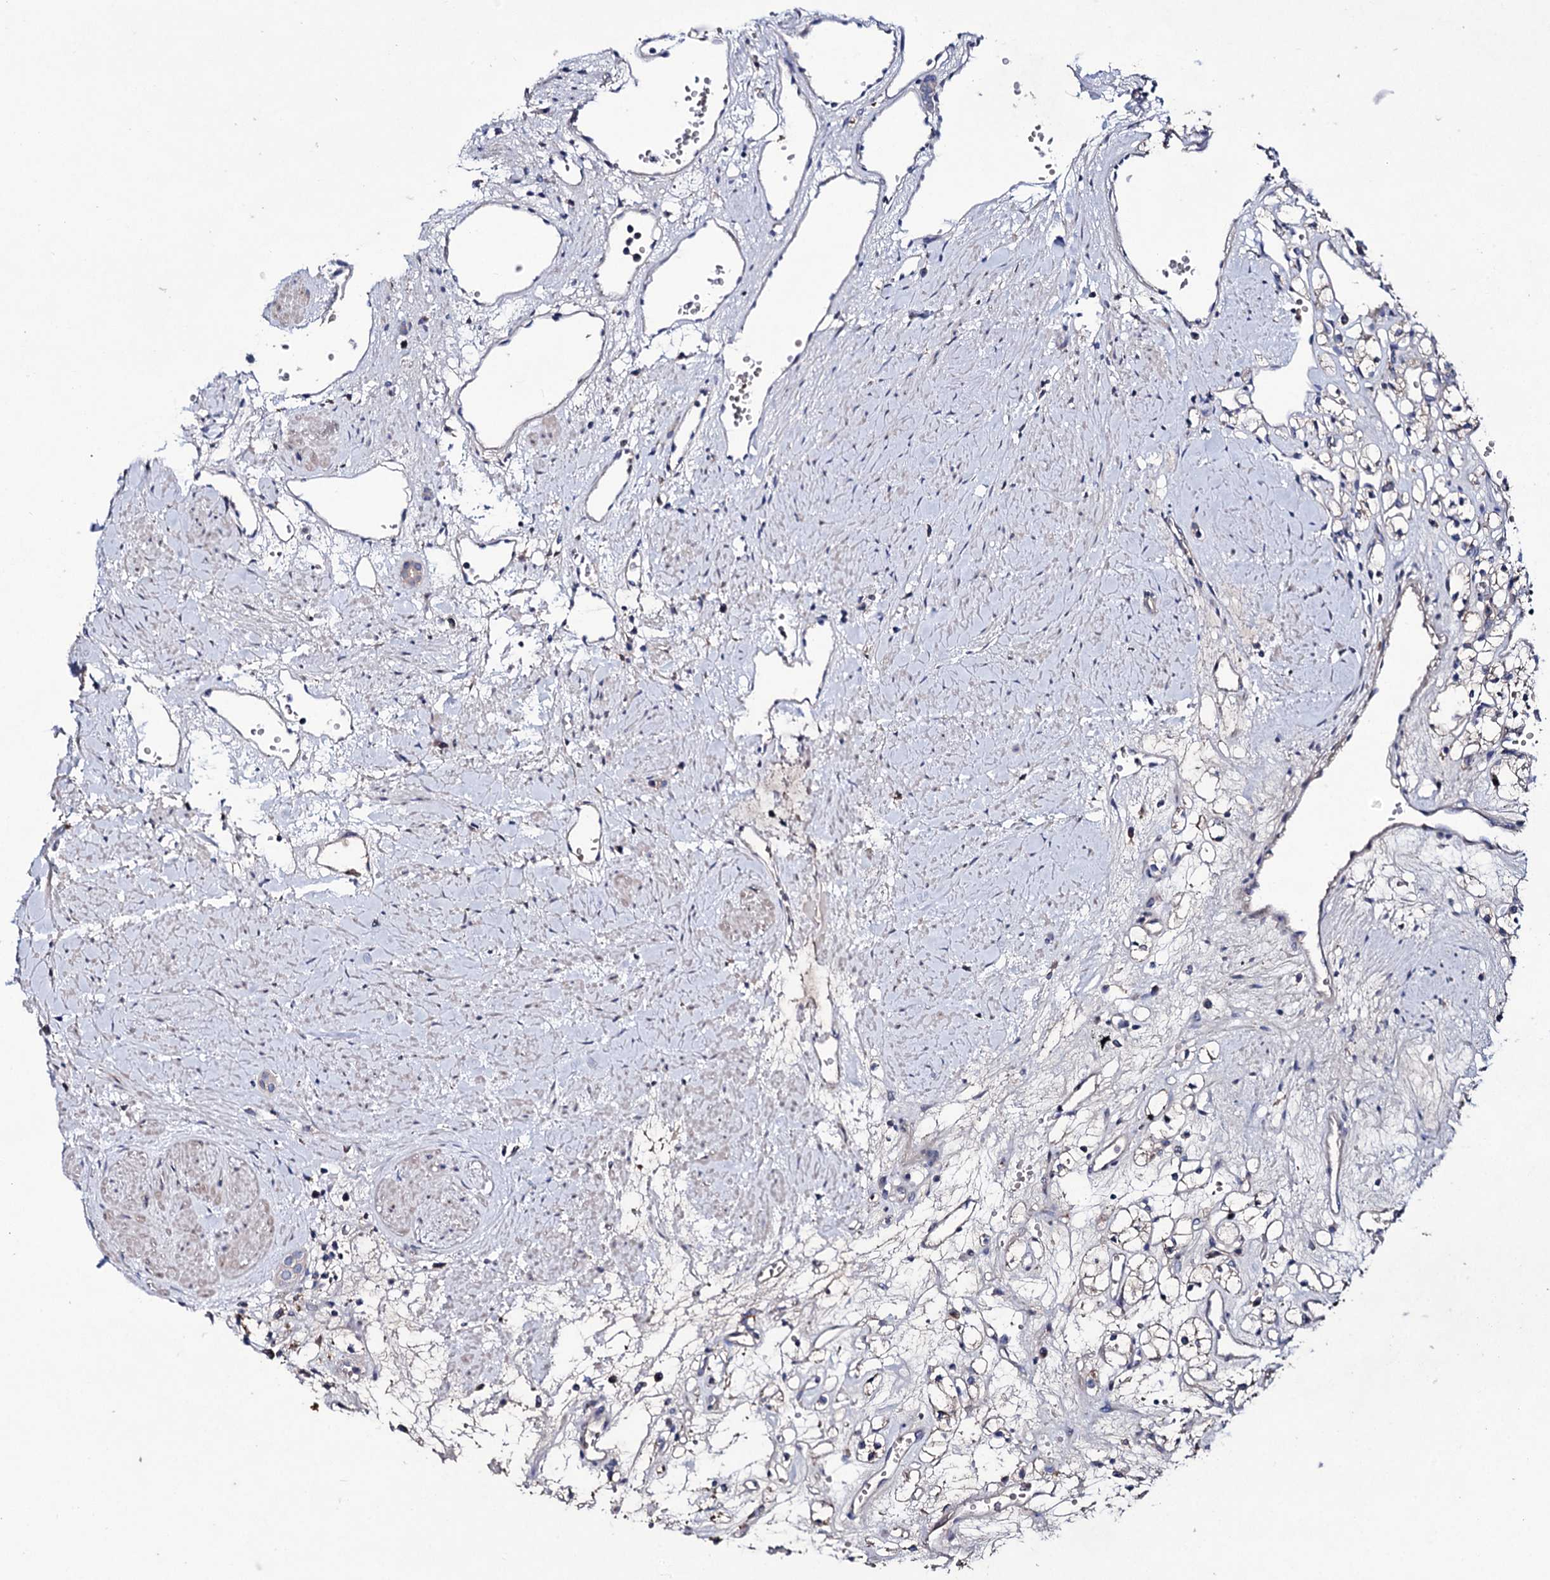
{"staining": {"intensity": "negative", "quantity": "none", "location": "none"}, "tissue": "renal cancer", "cell_type": "Tumor cells", "image_type": "cancer", "snomed": [{"axis": "morphology", "description": "Adenocarcinoma, NOS"}, {"axis": "topography", "description": "Kidney"}], "caption": "A high-resolution histopathology image shows immunohistochemistry (IHC) staining of renal cancer, which shows no significant expression in tumor cells.", "gene": "PPP1R32", "patient": {"sex": "female", "age": 59}}